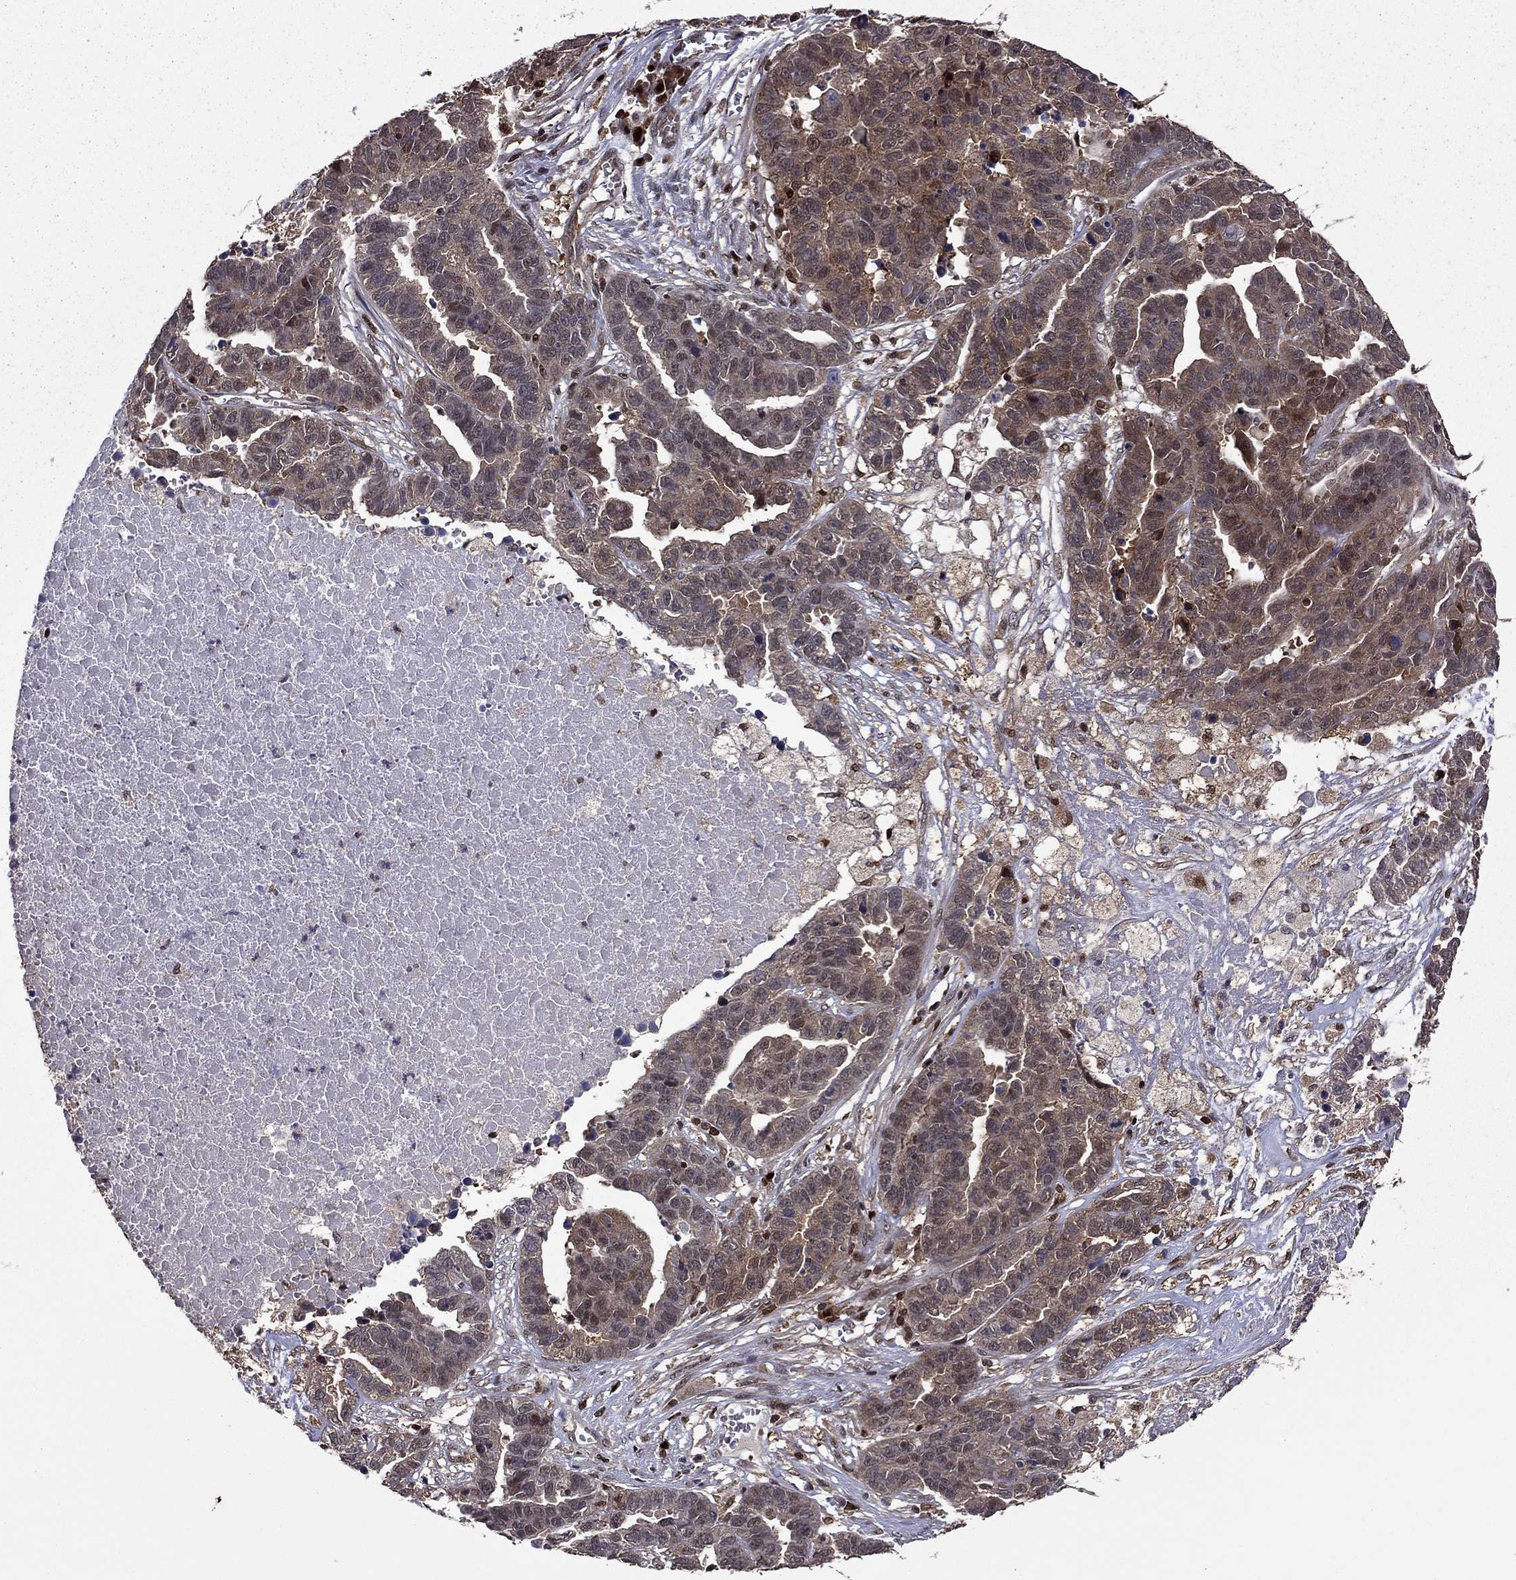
{"staining": {"intensity": "moderate", "quantity": "25%-75%", "location": "cytoplasmic/membranous"}, "tissue": "ovarian cancer", "cell_type": "Tumor cells", "image_type": "cancer", "snomed": [{"axis": "morphology", "description": "Cystadenocarcinoma, serous, NOS"}, {"axis": "topography", "description": "Ovary"}], "caption": "A brown stain labels moderate cytoplasmic/membranous expression of a protein in human ovarian cancer (serous cystadenocarcinoma) tumor cells.", "gene": "APPBP2", "patient": {"sex": "female", "age": 87}}